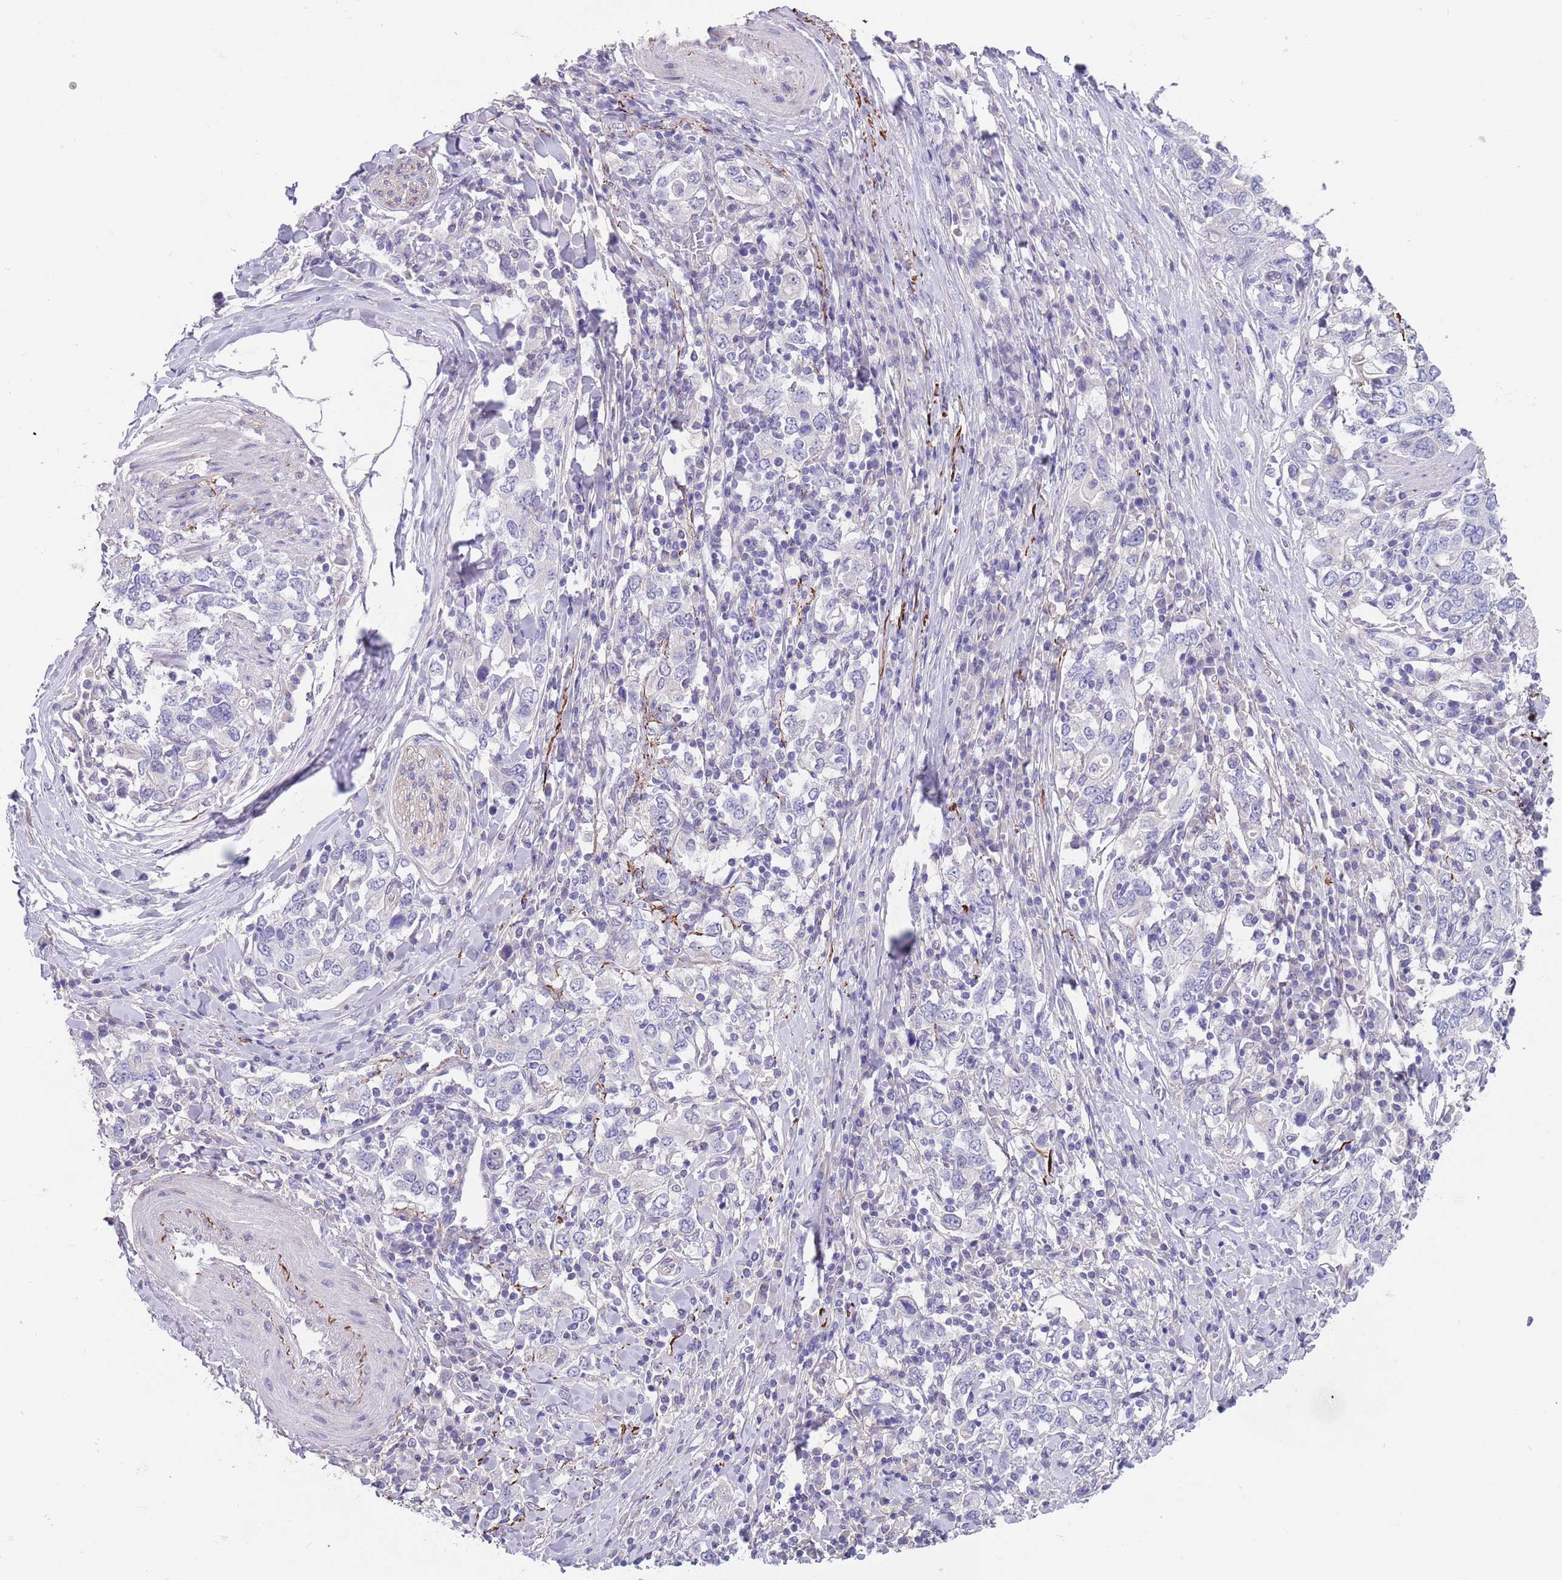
{"staining": {"intensity": "negative", "quantity": "none", "location": "none"}, "tissue": "stomach cancer", "cell_type": "Tumor cells", "image_type": "cancer", "snomed": [{"axis": "morphology", "description": "Adenocarcinoma, NOS"}, {"axis": "topography", "description": "Stomach, upper"}, {"axis": "topography", "description": "Stomach"}], "caption": "Immunohistochemistry of stomach cancer (adenocarcinoma) demonstrates no positivity in tumor cells.", "gene": "RNF169", "patient": {"sex": "male", "age": 62}}